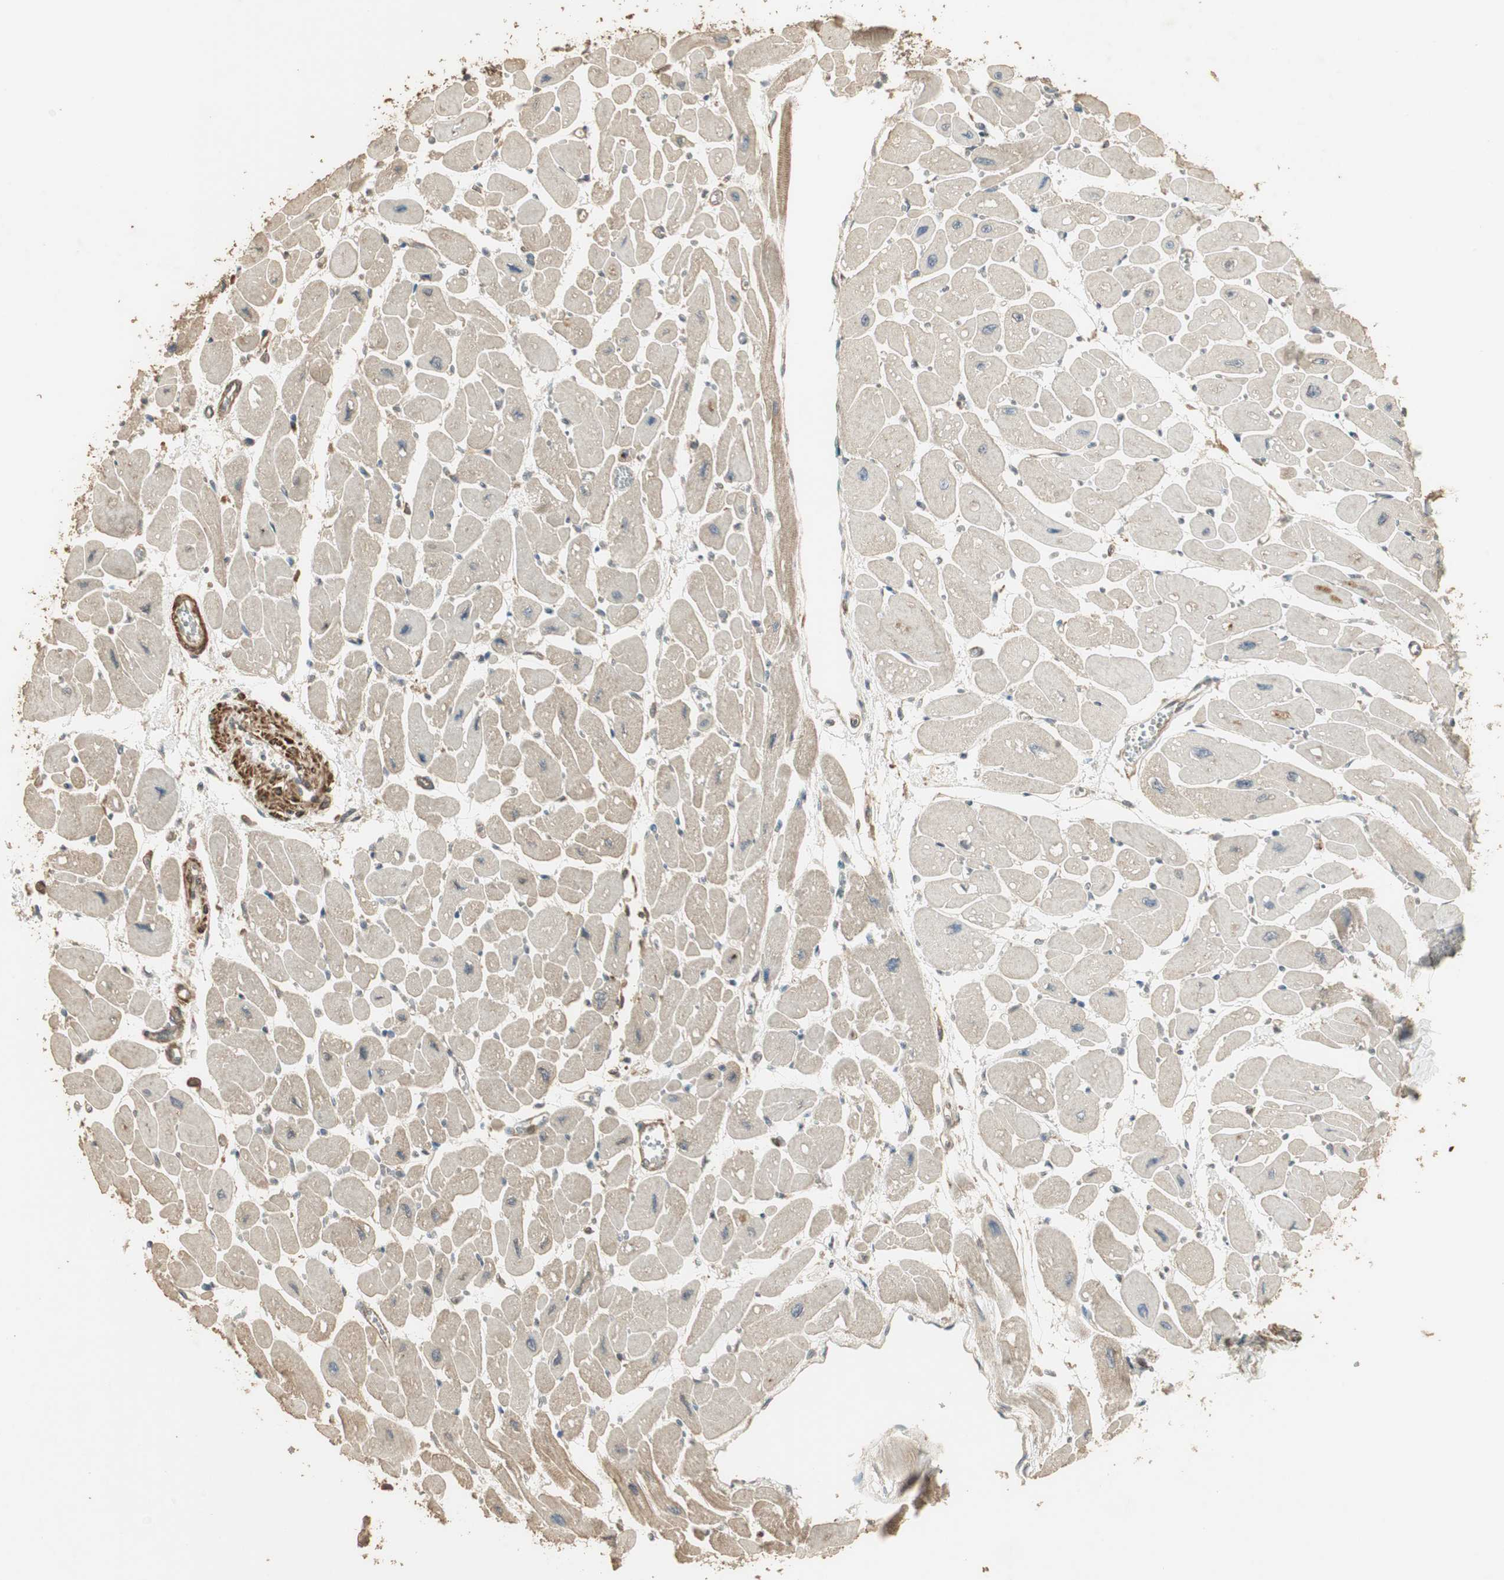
{"staining": {"intensity": "weak", "quantity": "25%-75%", "location": "none"}, "tissue": "heart muscle", "cell_type": "Cardiomyocytes", "image_type": "normal", "snomed": [{"axis": "morphology", "description": "Normal tissue, NOS"}, {"axis": "topography", "description": "Heart"}], "caption": "A brown stain shows weak None positivity of a protein in cardiomyocytes of unremarkable human heart muscle.", "gene": "USP2", "patient": {"sex": "female", "age": 54}}